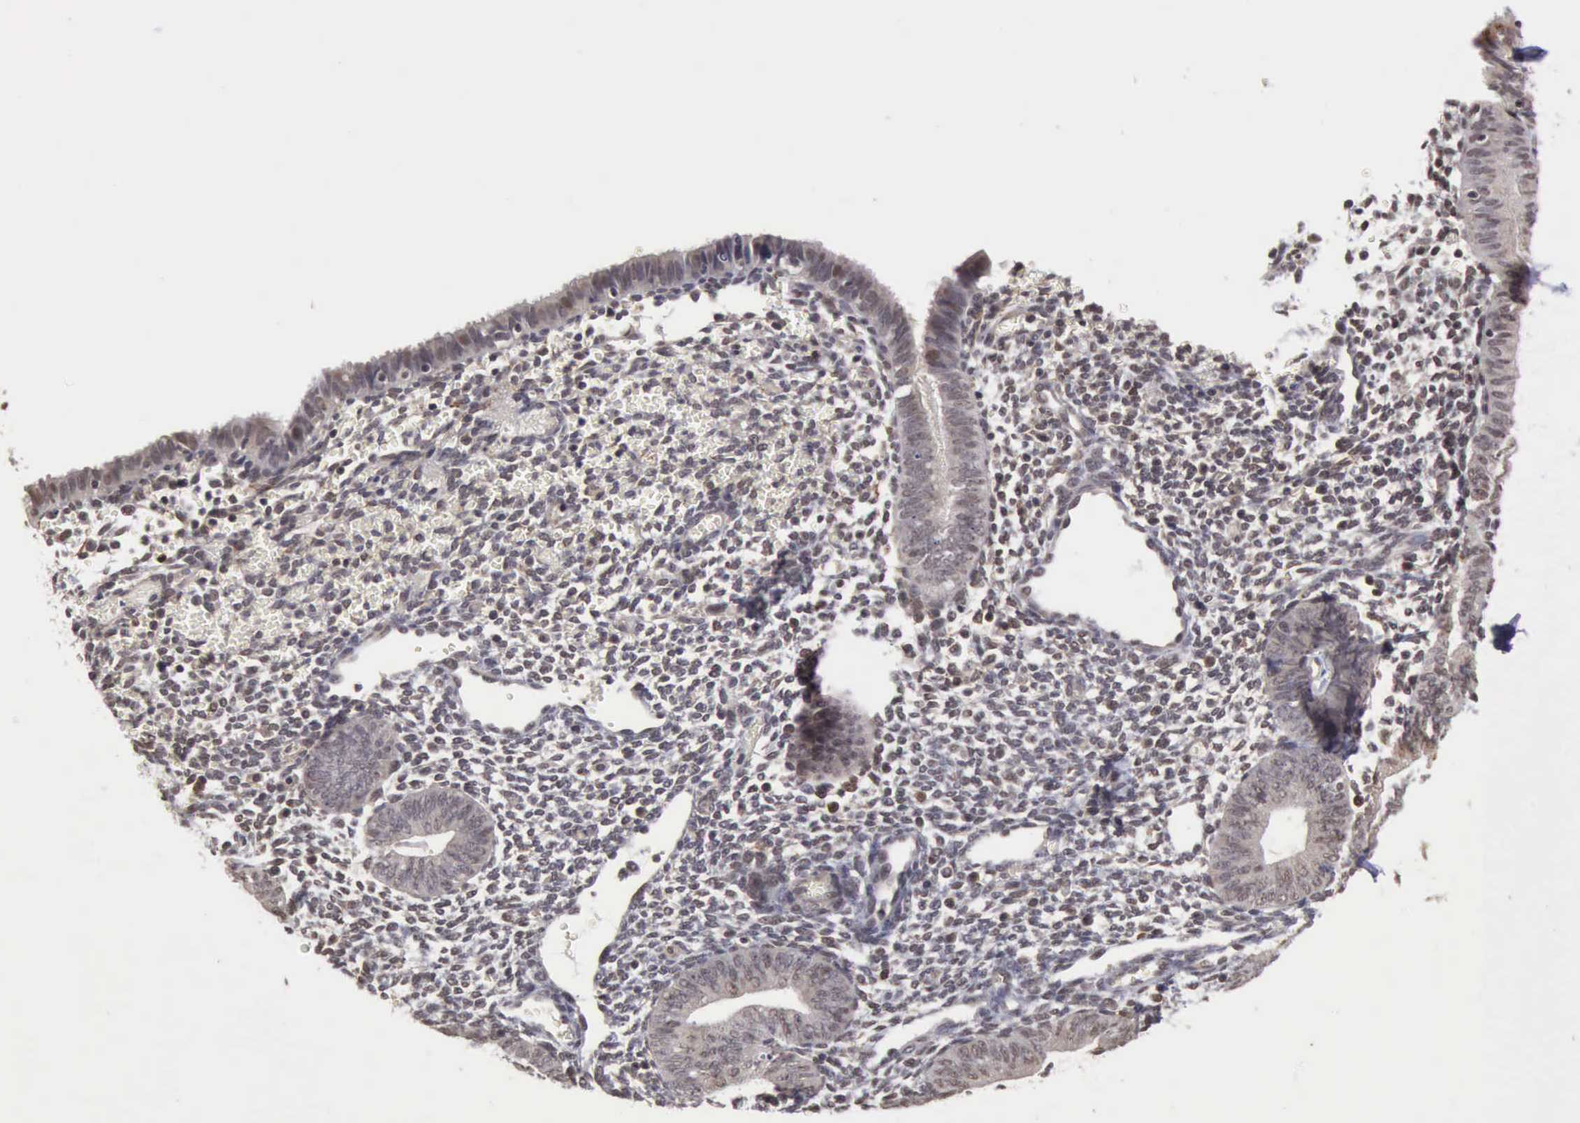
{"staining": {"intensity": "weak", "quantity": ">75%", "location": "cytoplasmic/membranous,nuclear"}, "tissue": "endometrium", "cell_type": "Cells in endometrial stroma", "image_type": "normal", "snomed": [{"axis": "morphology", "description": "Normal tissue, NOS"}, {"axis": "topography", "description": "Endometrium"}], "caption": "Immunohistochemistry image of benign endometrium: human endometrium stained using immunohistochemistry demonstrates low levels of weak protein expression localized specifically in the cytoplasmic/membranous,nuclear of cells in endometrial stroma, appearing as a cytoplasmic/membranous,nuclear brown color.", "gene": "CDKN2A", "patient": {"sex": "female", "age": 61}}